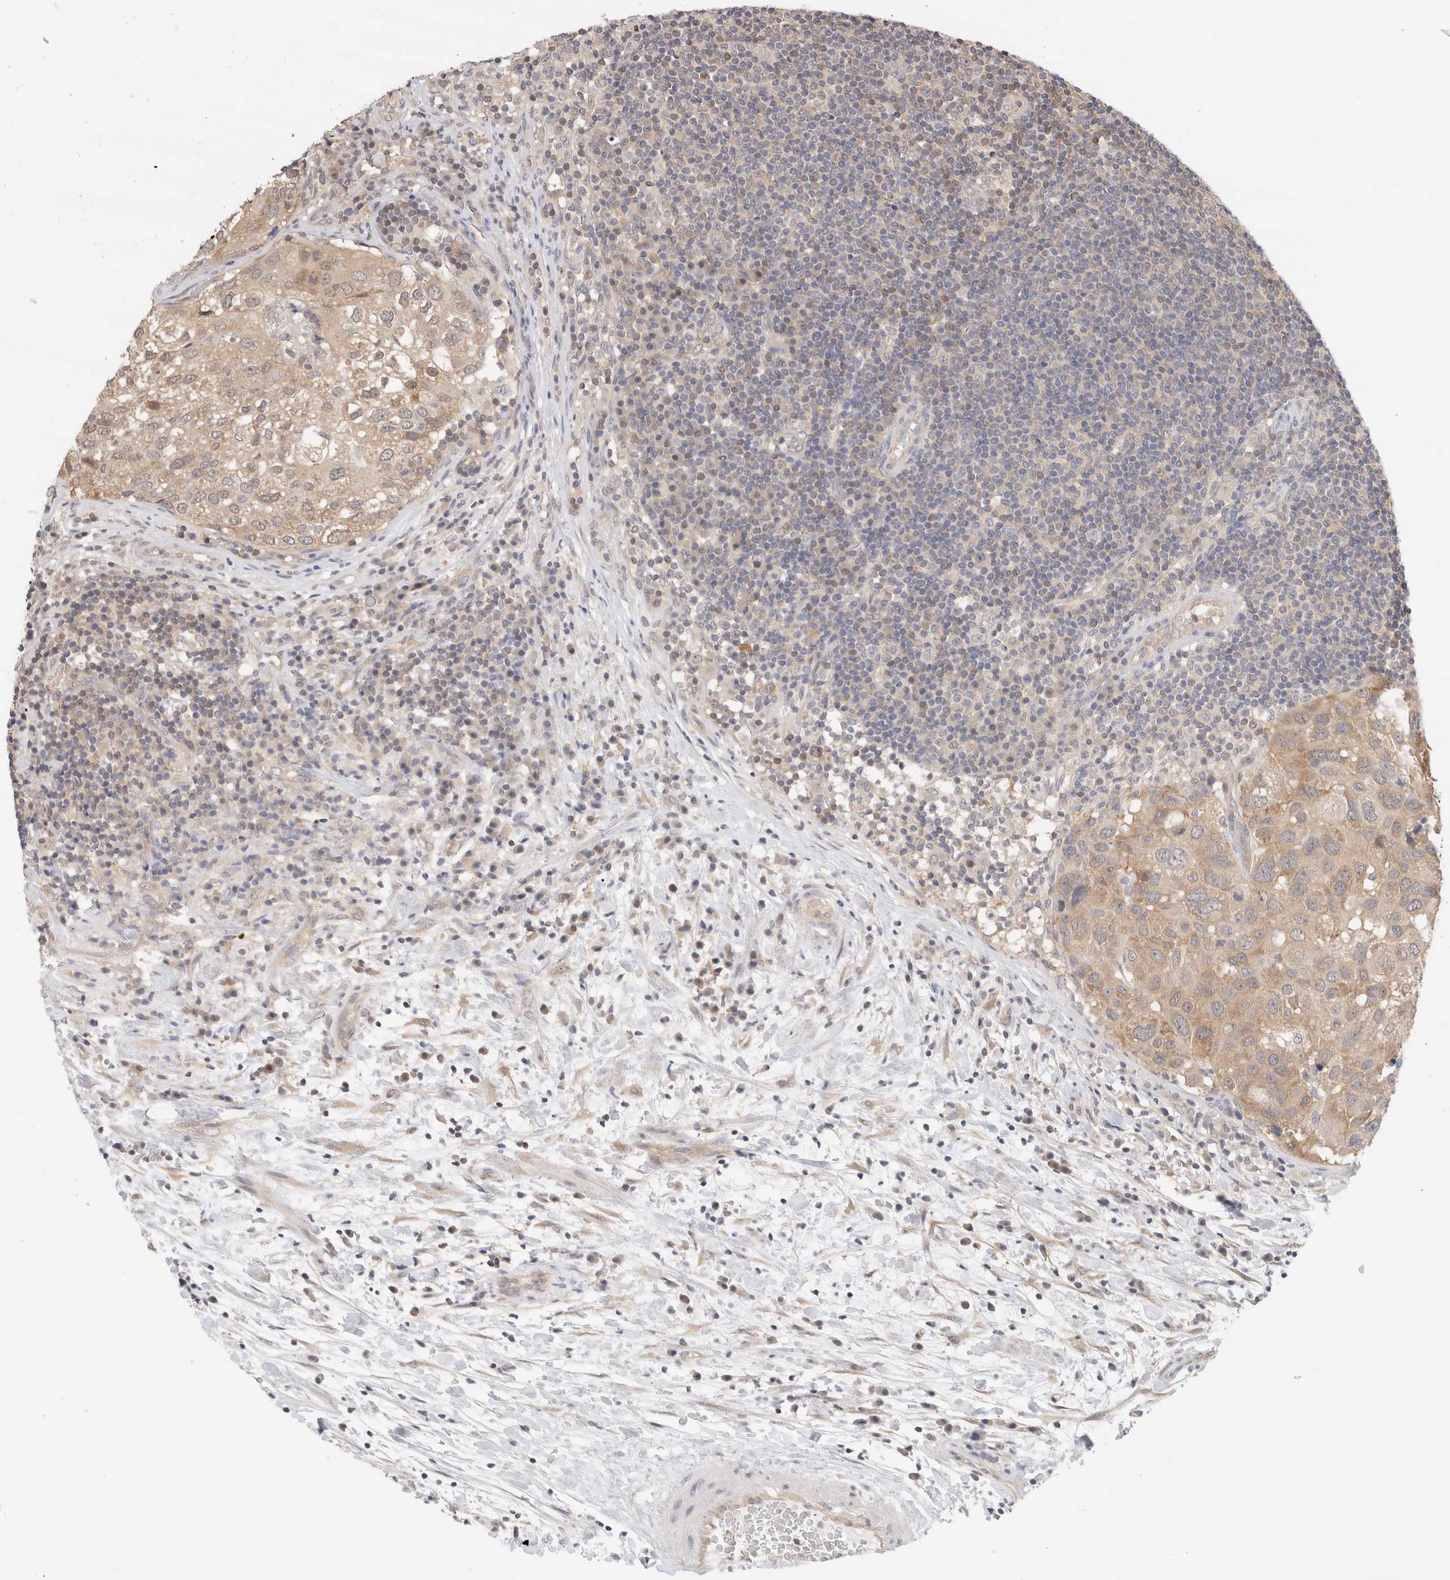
{"staining": {"intensity": "moderate", "quantity": ">75%", "location": "cytoplasmic/membranous"}, "tissue": "urothelial cancer", "cell_type": "Tumor cells", "image_type": "cancer", "snomed": [{"axis": "morphology", "description": "Urothelial carcinoma, High grade"}, {"axis": "topography", "description": "Lymph node"}, {"axis": "topography", "description": "Urinary bladder"}], "caption": "An image of urothelial cancer stained for a protein exhibits moderate cytoplasmic/membranous brown staining in tumor cells. The staining was performed using DAB (3,3'-diaminobenzidine), with brown indicating positive protein expression. Nuclei are stained blue with hematoxylin.", "gene": "C17orf97", "patient": {"sex": "male", "age": 51}}